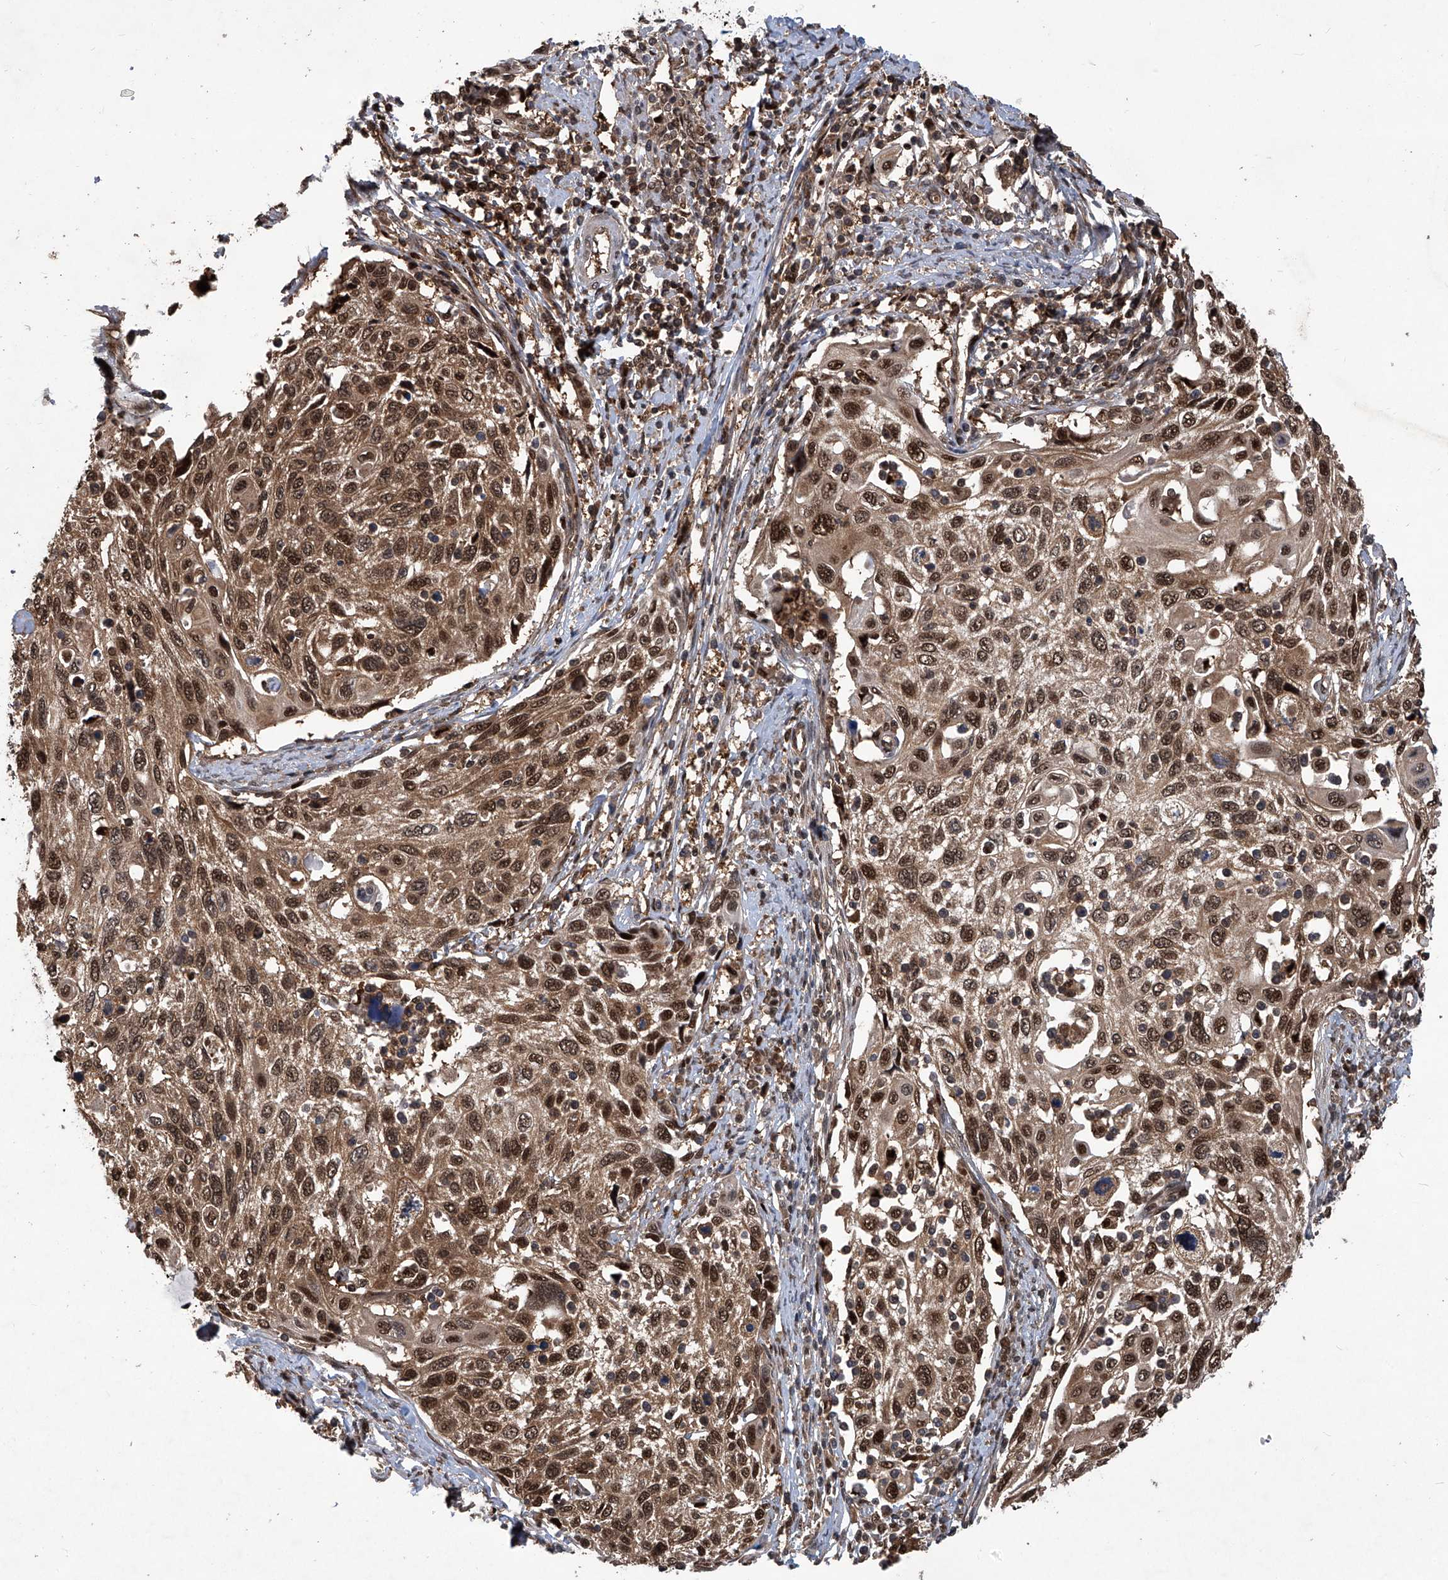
{"staining": {"intensity": "strong", "quantity": ">75%", "location": "cytoplasmic/membranous,nuclear"}, "tissue": "cervical cancer", "cell_type": "Tumor cells", "image_type": "cancer", "snomed": [{"axis": "morphology", "description": "Squamous cell carcinoma, NOS"}, {"axis": "topography", "description": "Cervix"}], "caption": "Cervical cancer (squamous cell carcinoma) stained with a protein marker reveals strong staining in tumor cells.", "gene": "PSMB1", "patient": {"sex": "female", "age": 70}}